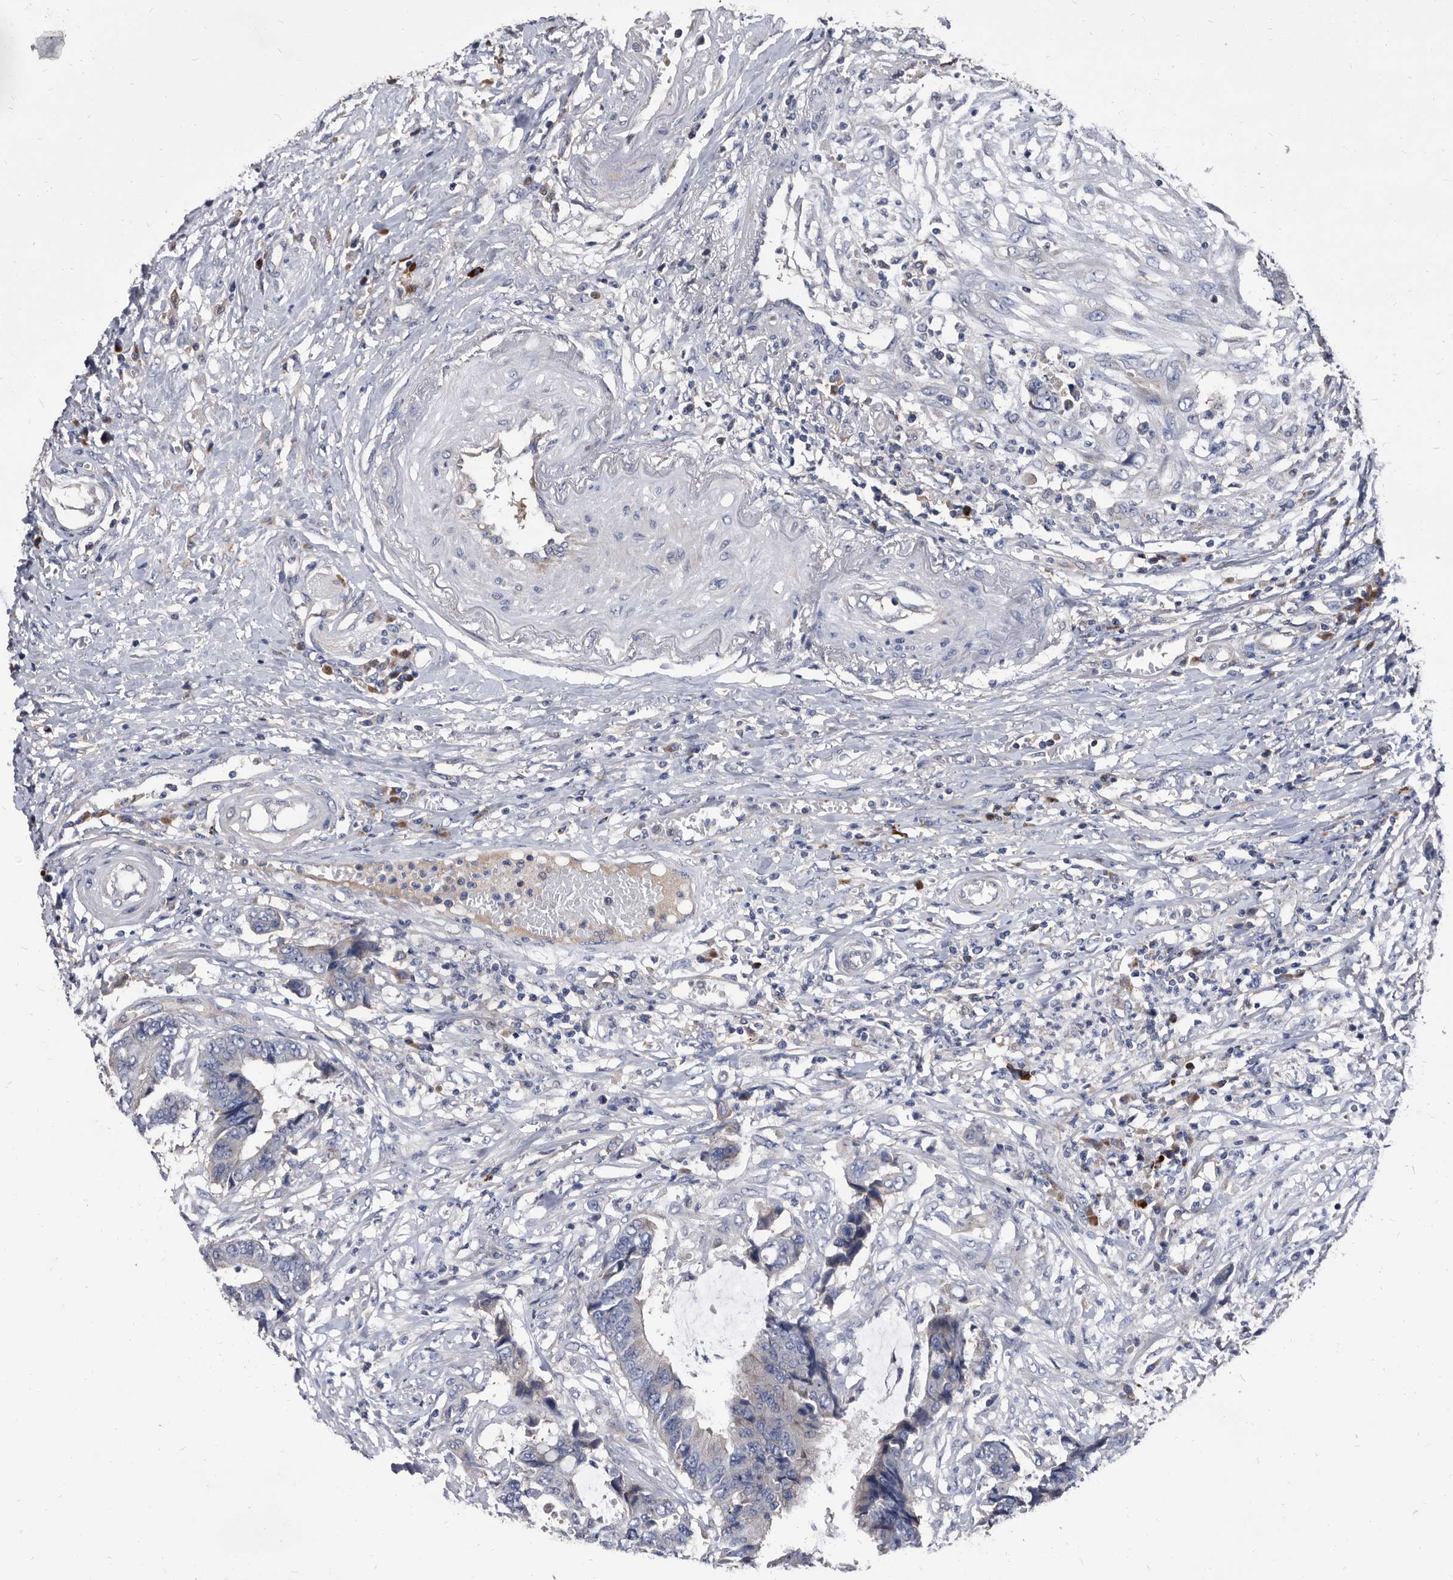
{"staining": {"intensity": "negative", "quantity": "none", "location": "none"}, "tissue": "colorectal cancer", "cell_type": "Tumor cells", "image_type": "cancer", "snomed": [{"axis": "morphology", "description": "Adenocarcinoma, NOS"}, {"axis": "topography", "description": "Rectum"}], "caption": "Protein analysis of colorectal cancer (adenocarcinoma) exhibits no significant staining in tumor cells.", "gene": "DTNBP1", "patient": {"sex": "male", "age": 84}}